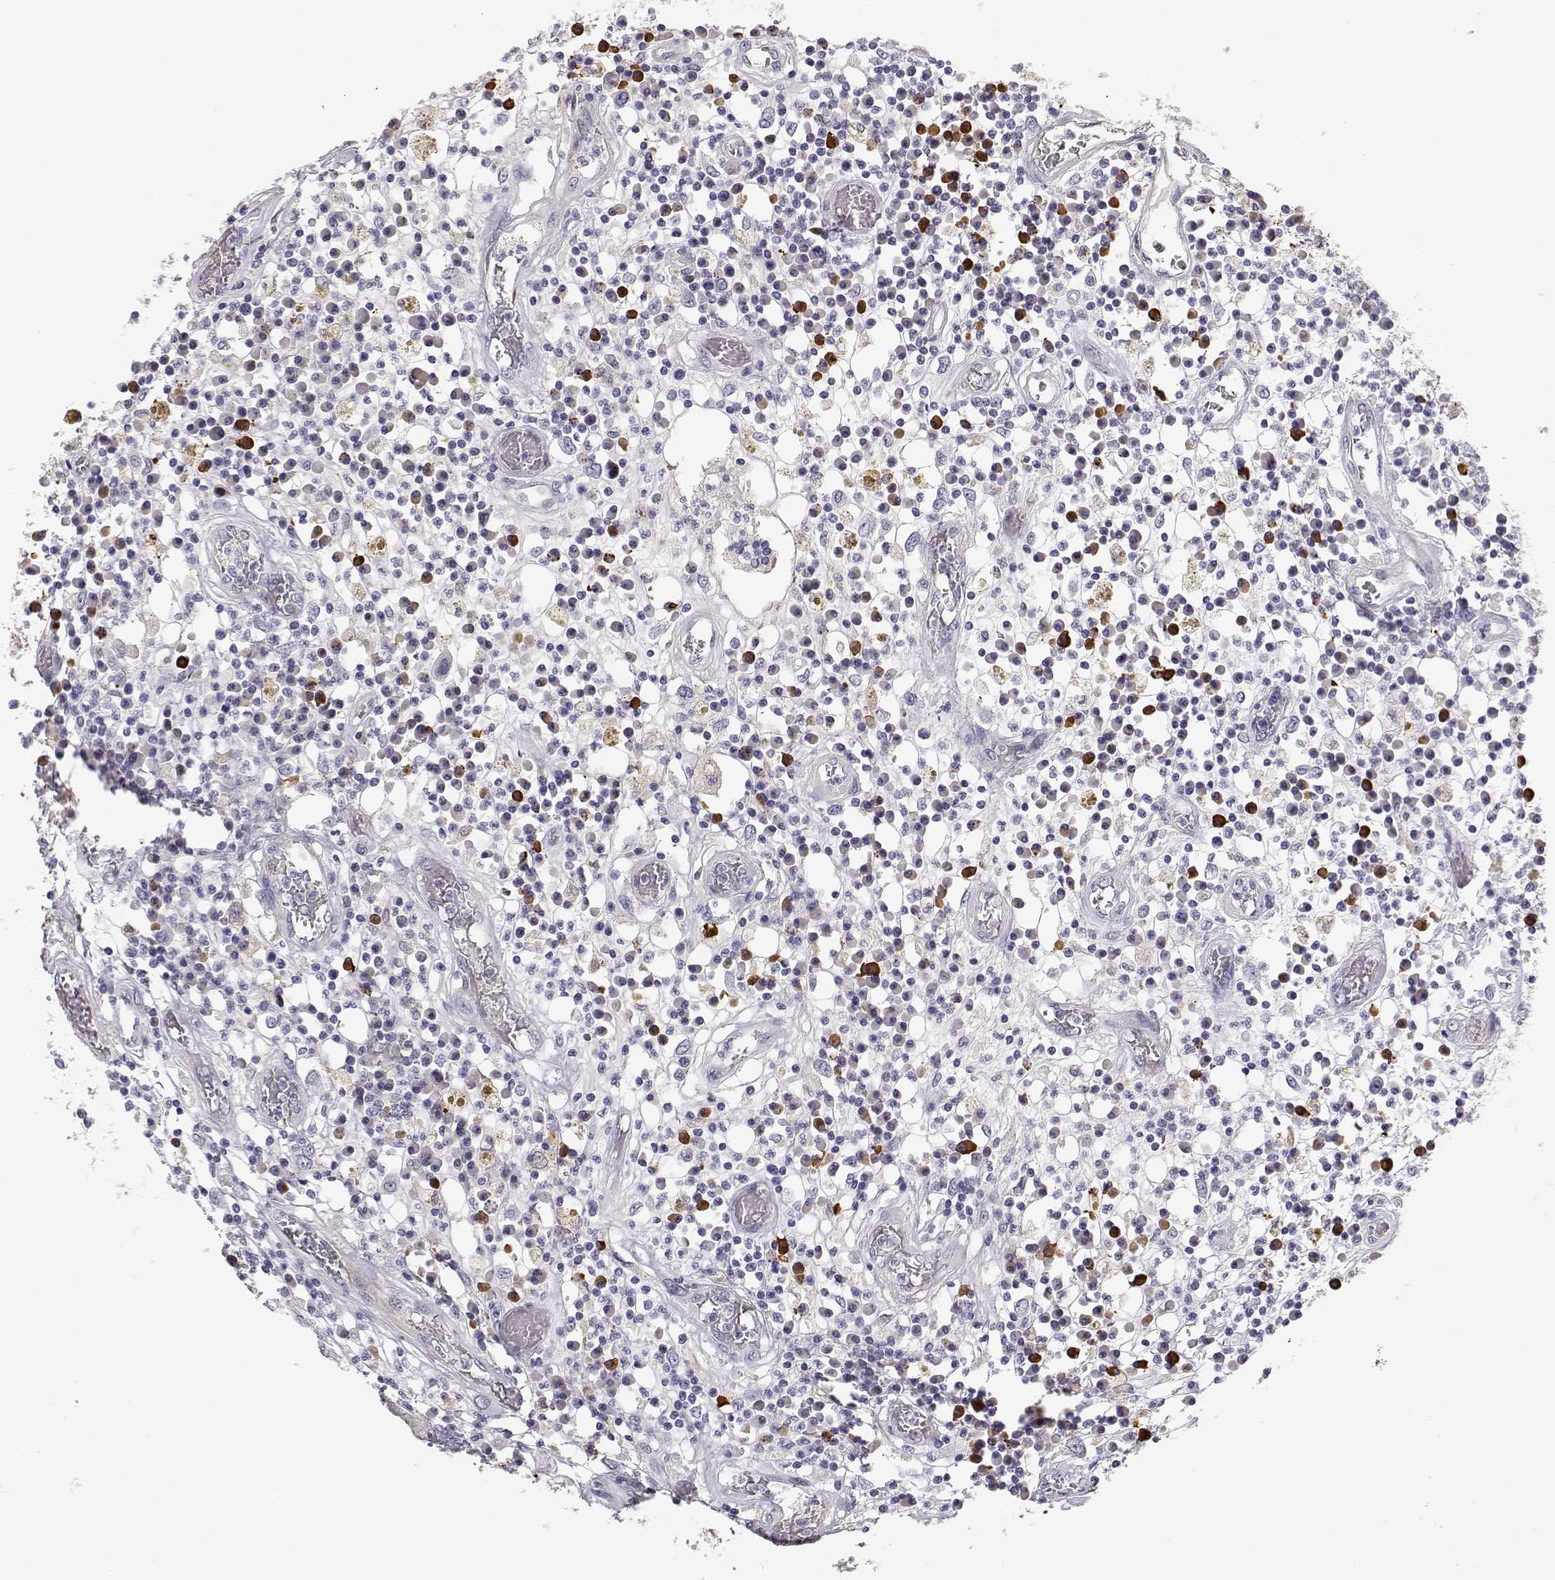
{"staining": {"intensity": "negative", "quantity": "none", "location": "none"}, "tissue": "colorectal cancer", "cell_type": "Tumor cells", "image_type": "cancer", "snomed": [{"axis": "morphology", "description": "Adenocarcinoma, NOS"}, {"axis": "topography", "description": "Rectum"}], "caption": "Immunohistochemical staining of colorectal cancer displays no significant staining in tumor cells.", "gene": "CDHR1", "patient": {"sex": "male", "age": 54}}